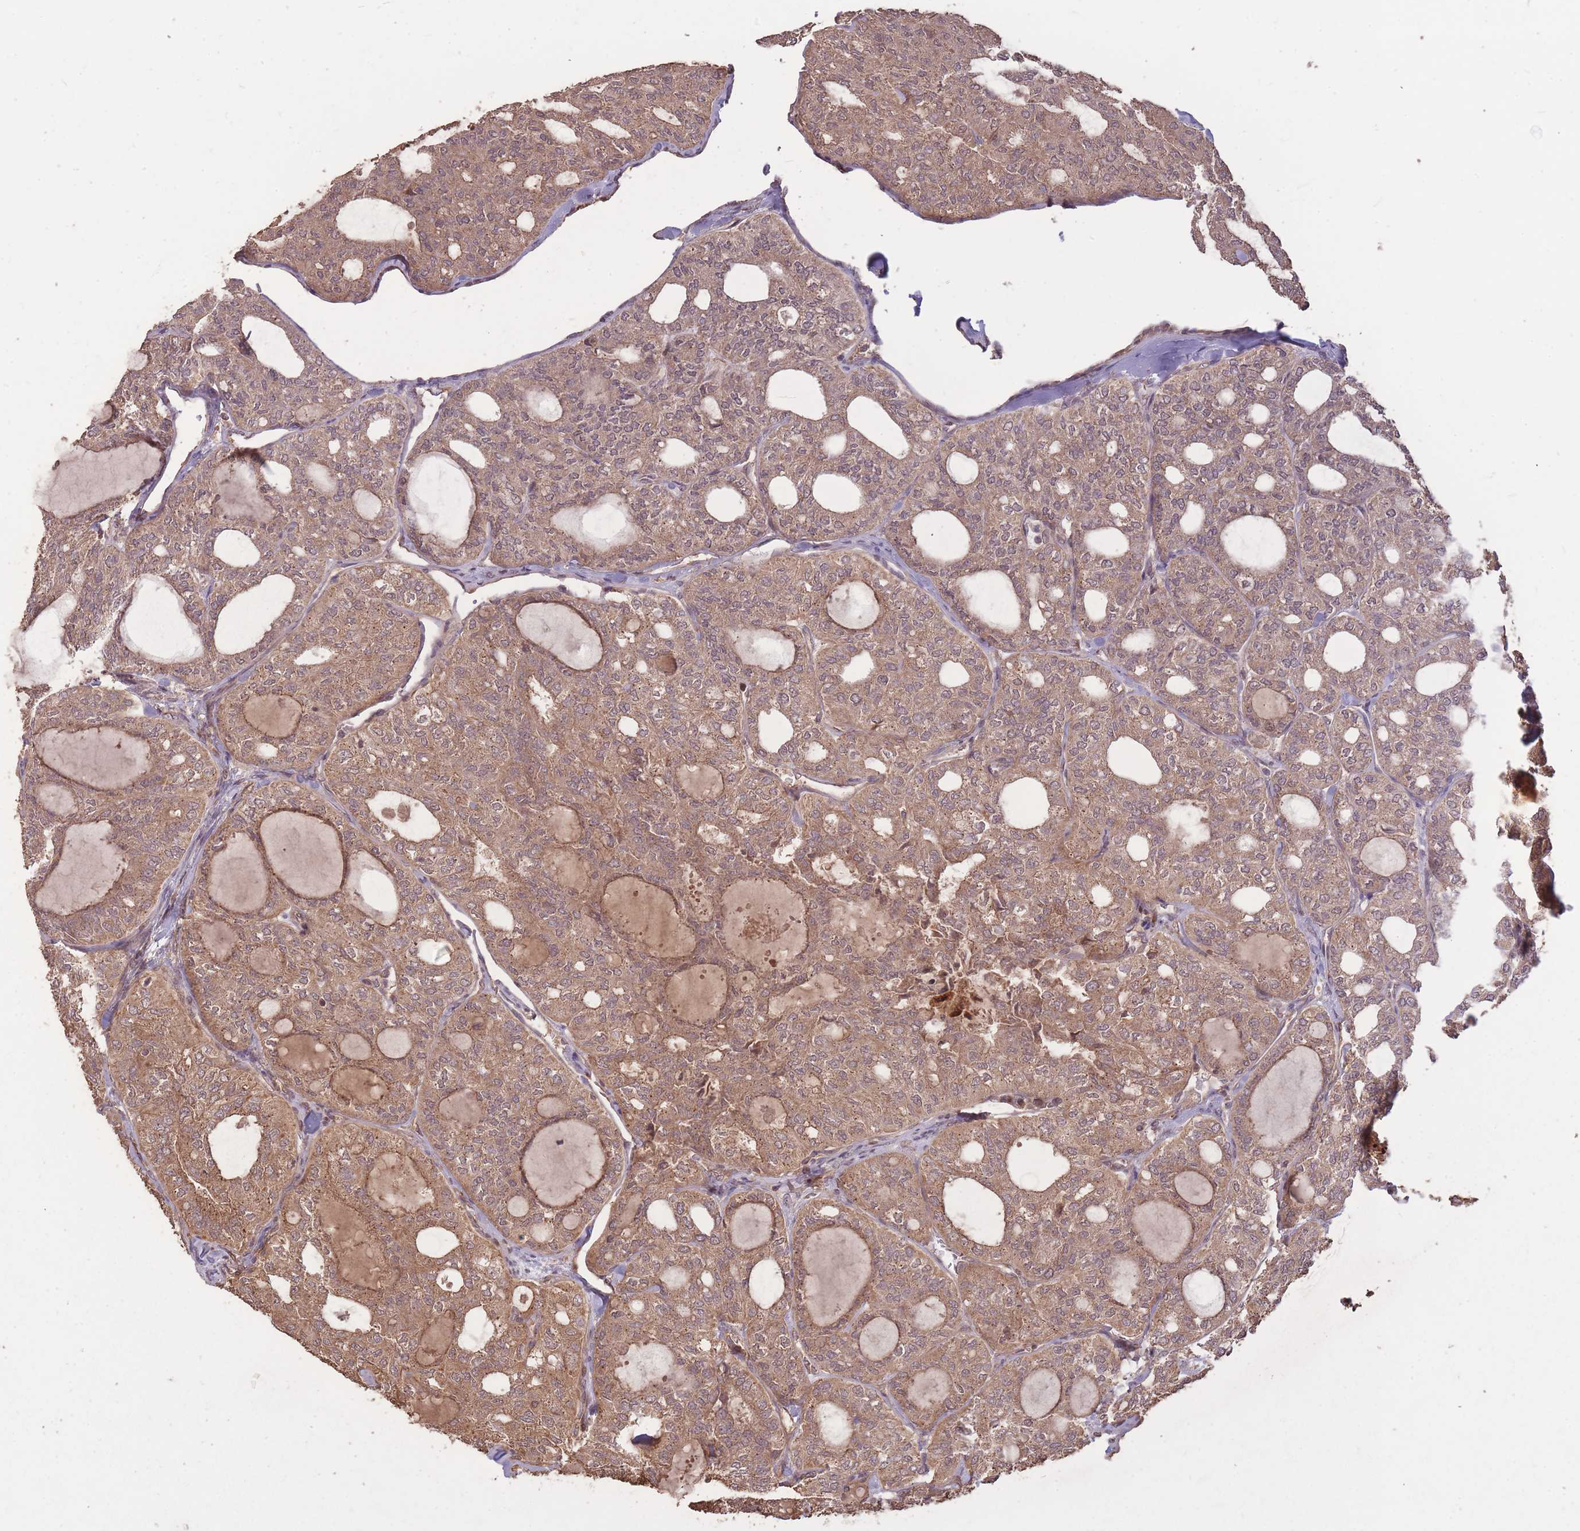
{"staining": {"intensity": "moderate", "quantity": ">75%", "location": "cytoplasmic/membranous,nuclear"}, "tissue": "thyroid cancer", "cell_type": "Tumor cells", "image_type": "cancer", "snomed": [{"axis": "morphology", "description": "Follicular adenoma carcinoma, NOS"}, {"axis": "topography", "description": "Thyroid gland"}], "caption": "A high-resolution micrograph shows IHC staining of thyroid follicular adenoma carcinoma, which exhibits moderate cytoplasmic/membranous and nuclear expression in approximately >75% of tumor cells.", "gene": "ERBB3", "patient": {"sex": "male", "age": 75}}